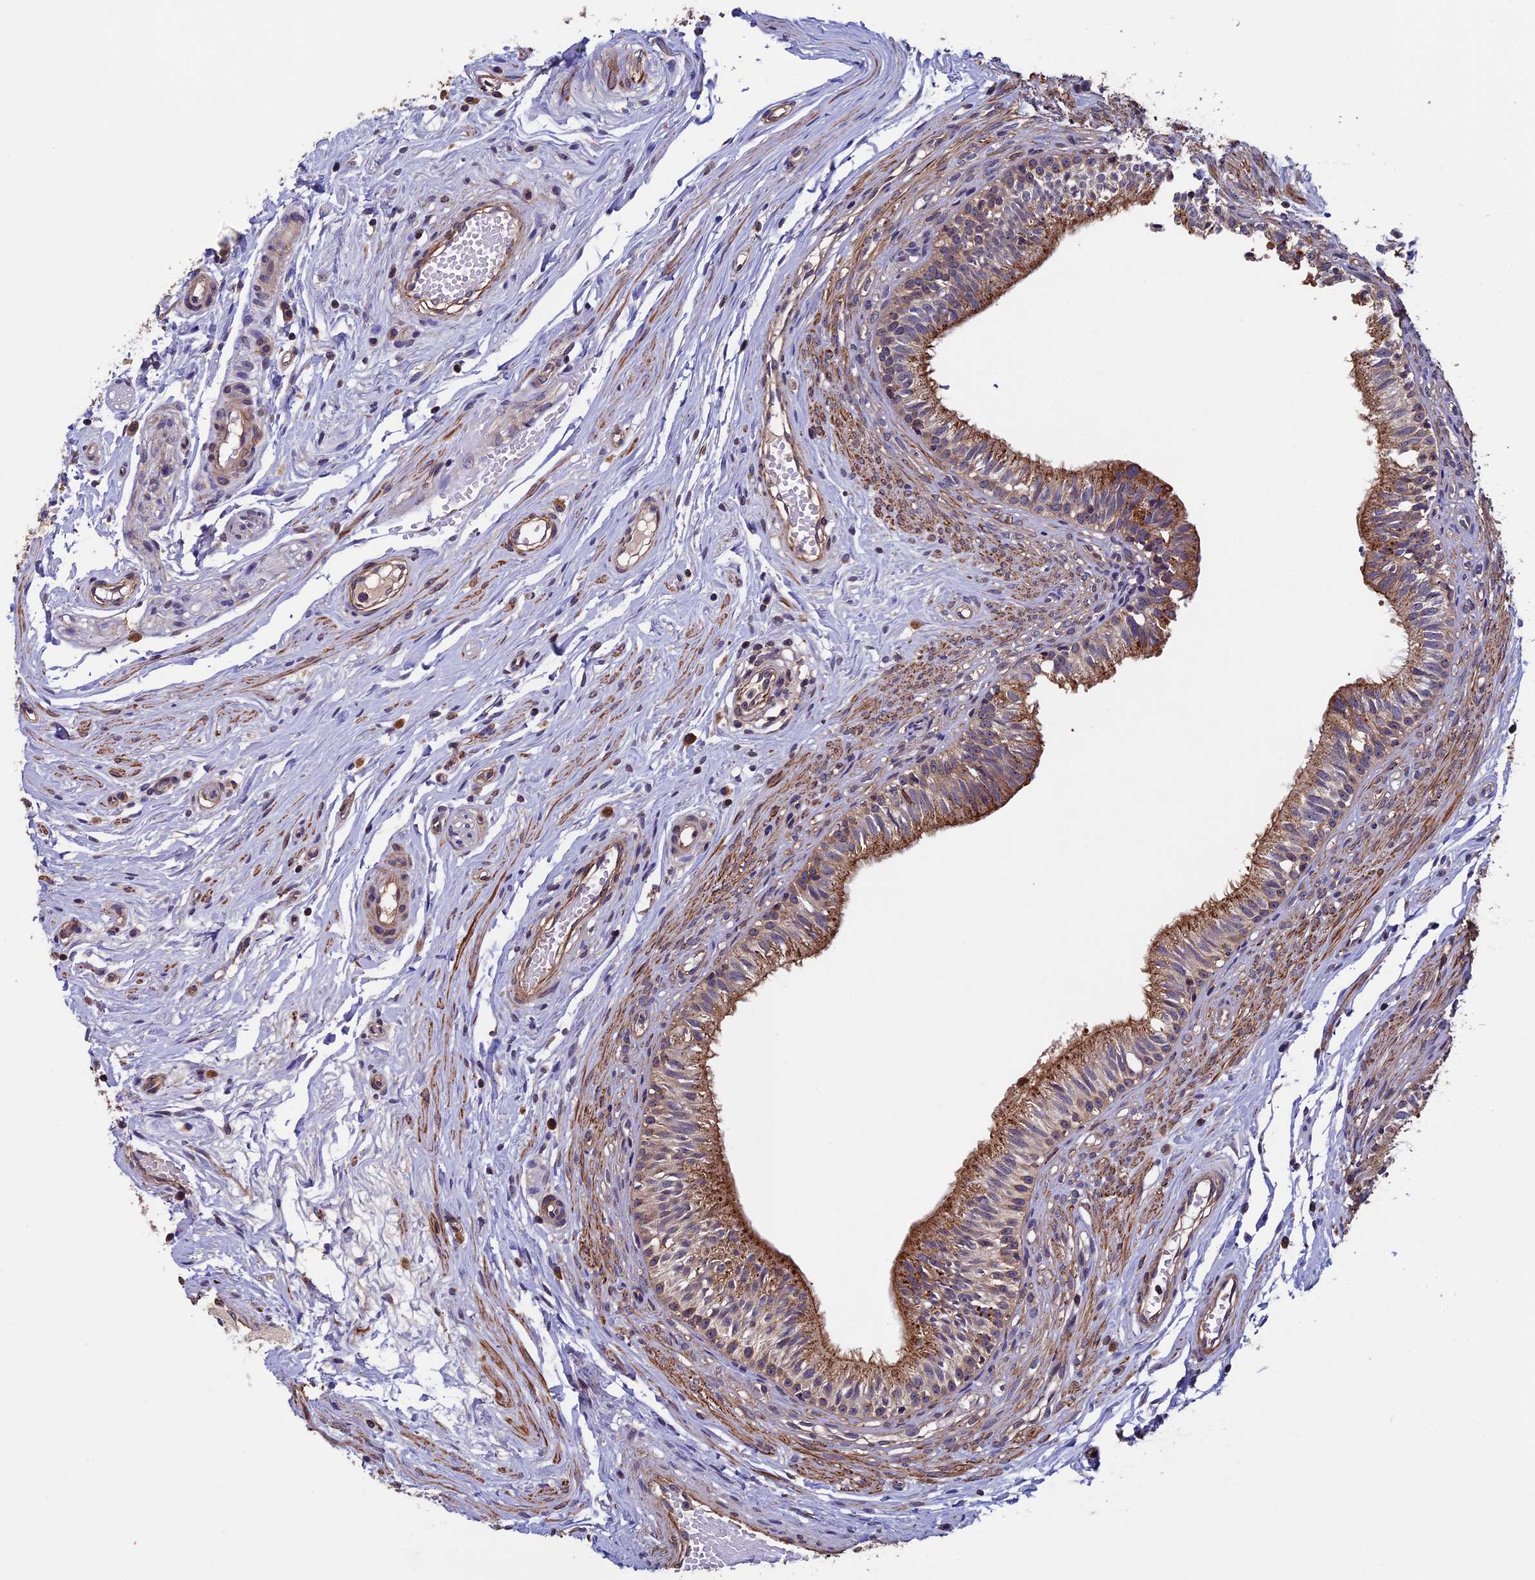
{"staining": {"intensity": "moderate", "quantity": ">75%", "location": "cytoplasmic/membranous"}, "tissue": "epididymis", "cell_type": "Glandular cells", "image_type": "normal", "snomed": [{"axis": "morphology", "description": "Normal tissue, NOS"}, {"axis": "topography", "description": "Epididymis, spermatic cord, NOS"}], "caption": "High-magnification brightfield microscopy of benign epididymis stained with DAB (3,3'-diaminobenzidine) (brown) and counterstained with hematoxylin (blue). glandular cells exhibit moderate cytoplasmic/membranous expression is seen in approximately>75% of cells. (brown staining indicates protein expression, while blue staining denotes nuclei).", "gene": "SLC9A5", "patient": {"sex": "male", "age": 22}}